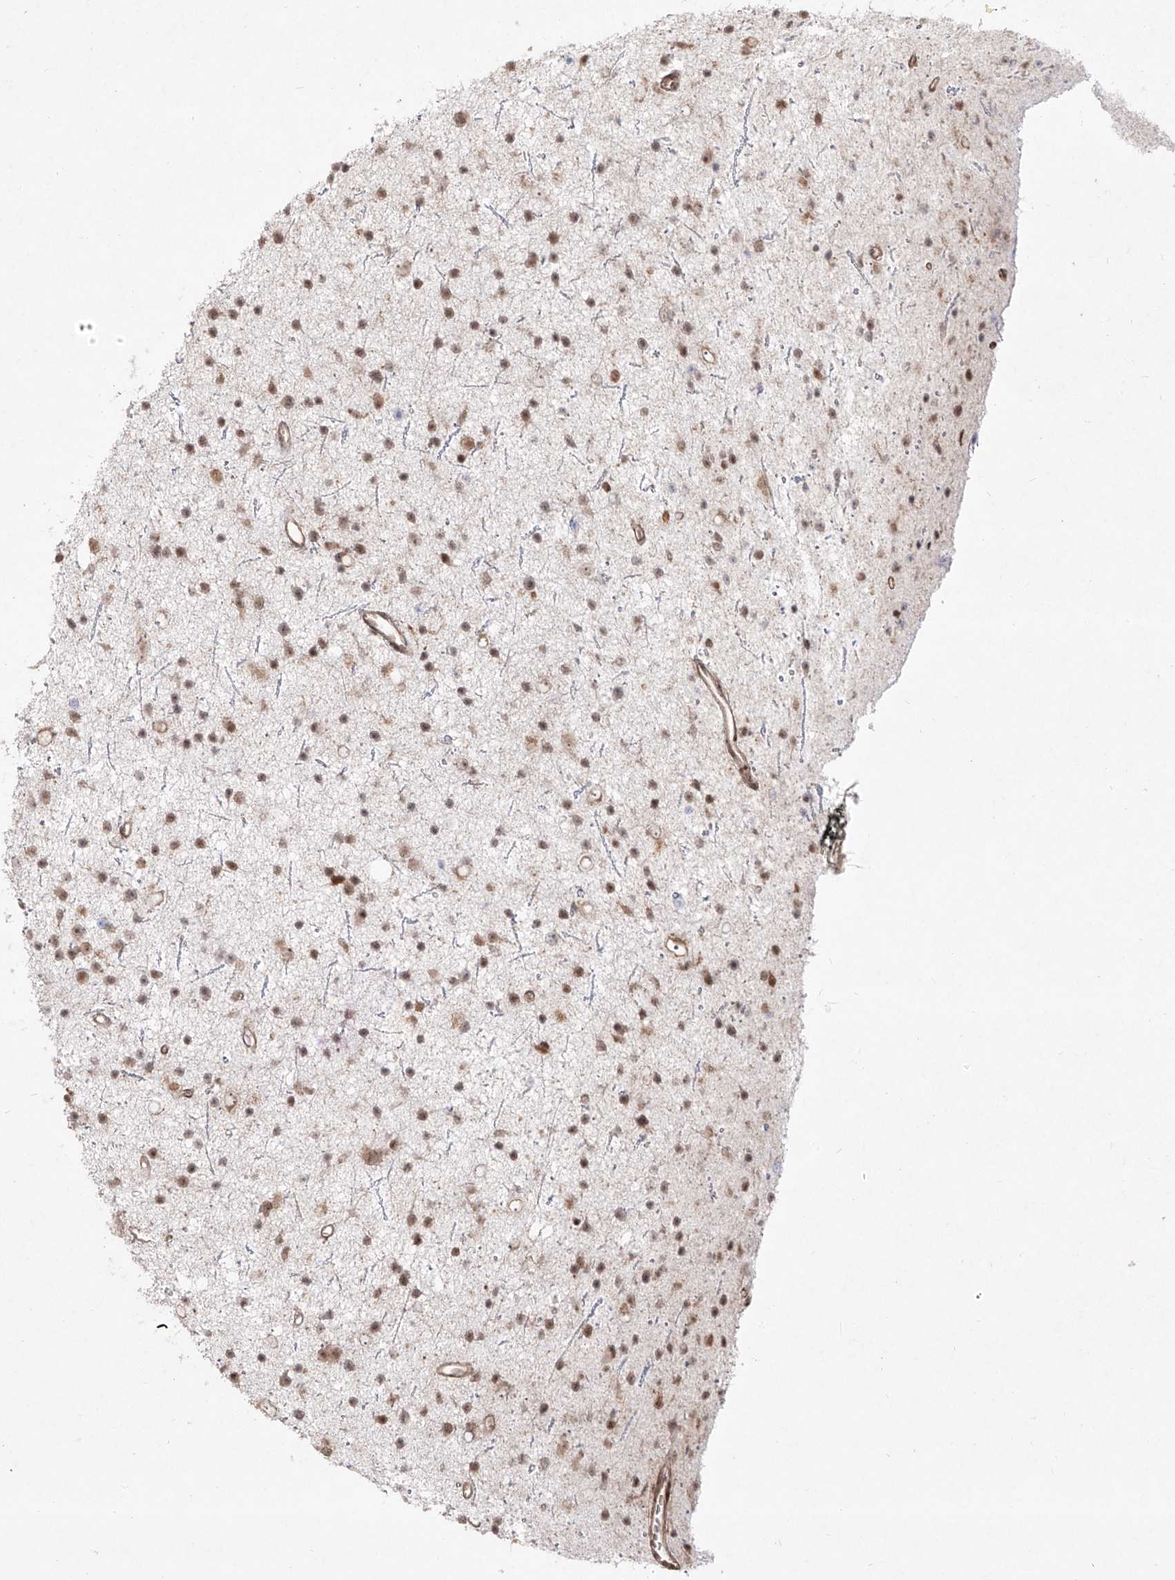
{"staining": {"intensity": "moderate", "quantity": "25%-75%", "location": "nuclear"}, "tissue": "glioma", "cell_type": "Tumor cells", "image_type": "cancer", "snomed": [{"axis": "morphology", "description": "Glioma, malignant, Low grade"}, {"axis": "topography", "description": "Cerebral cortex"}], "caption": "This photomicrograph displays immunohistochemistry staining of malignant glioma (low-grade), with medium moderate nuclear positivity in about 25%-75% of tumor cells.", "gene": "SNRNP27", "patient": {"sex": "female", "age": 39}}